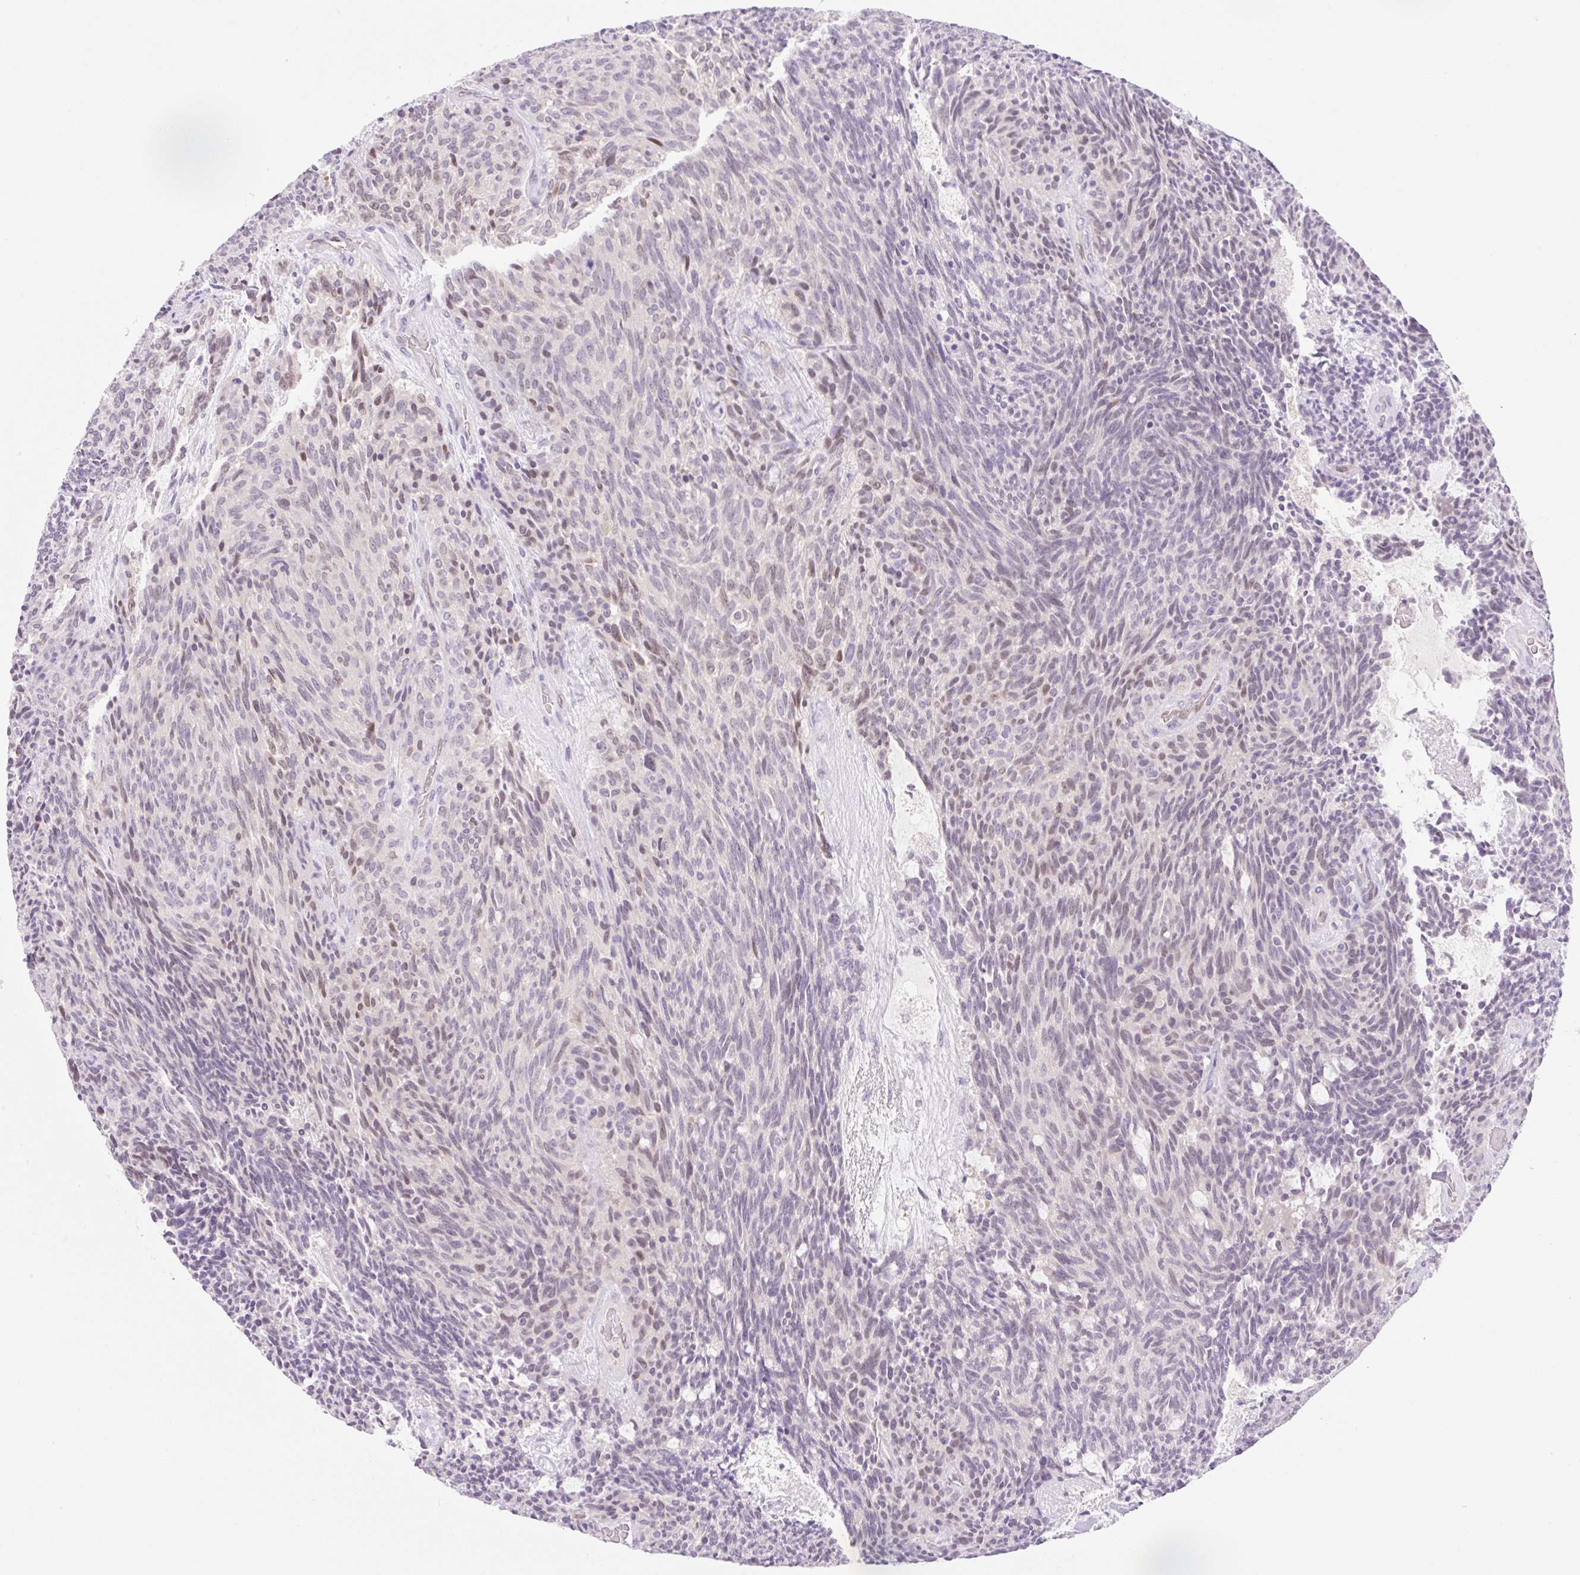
{"staining": {"intensity": "moderate", "quantity": "<25%", "location": "nuclear"}, "tissue": "carcinoid", "cell_type": "Tumor cells", "image_type": "cancer", "snomed": [{"axis": "morphology", "description": "Carcinoid, malignant, NOS"}, {"axis": "topography", "description": "Pancreas"}], "caption": "The photomicrograph displays a brown stain indicating the presence of a protein in the nuclear of tumor cells in malignant carcinoid. (Stains: DAB in brown, nuclei in blue, Microscopy: brightfield microscopy at high magnification).", "gene": "SYNE3", "patient": {"sex": "female", "age": 54}}